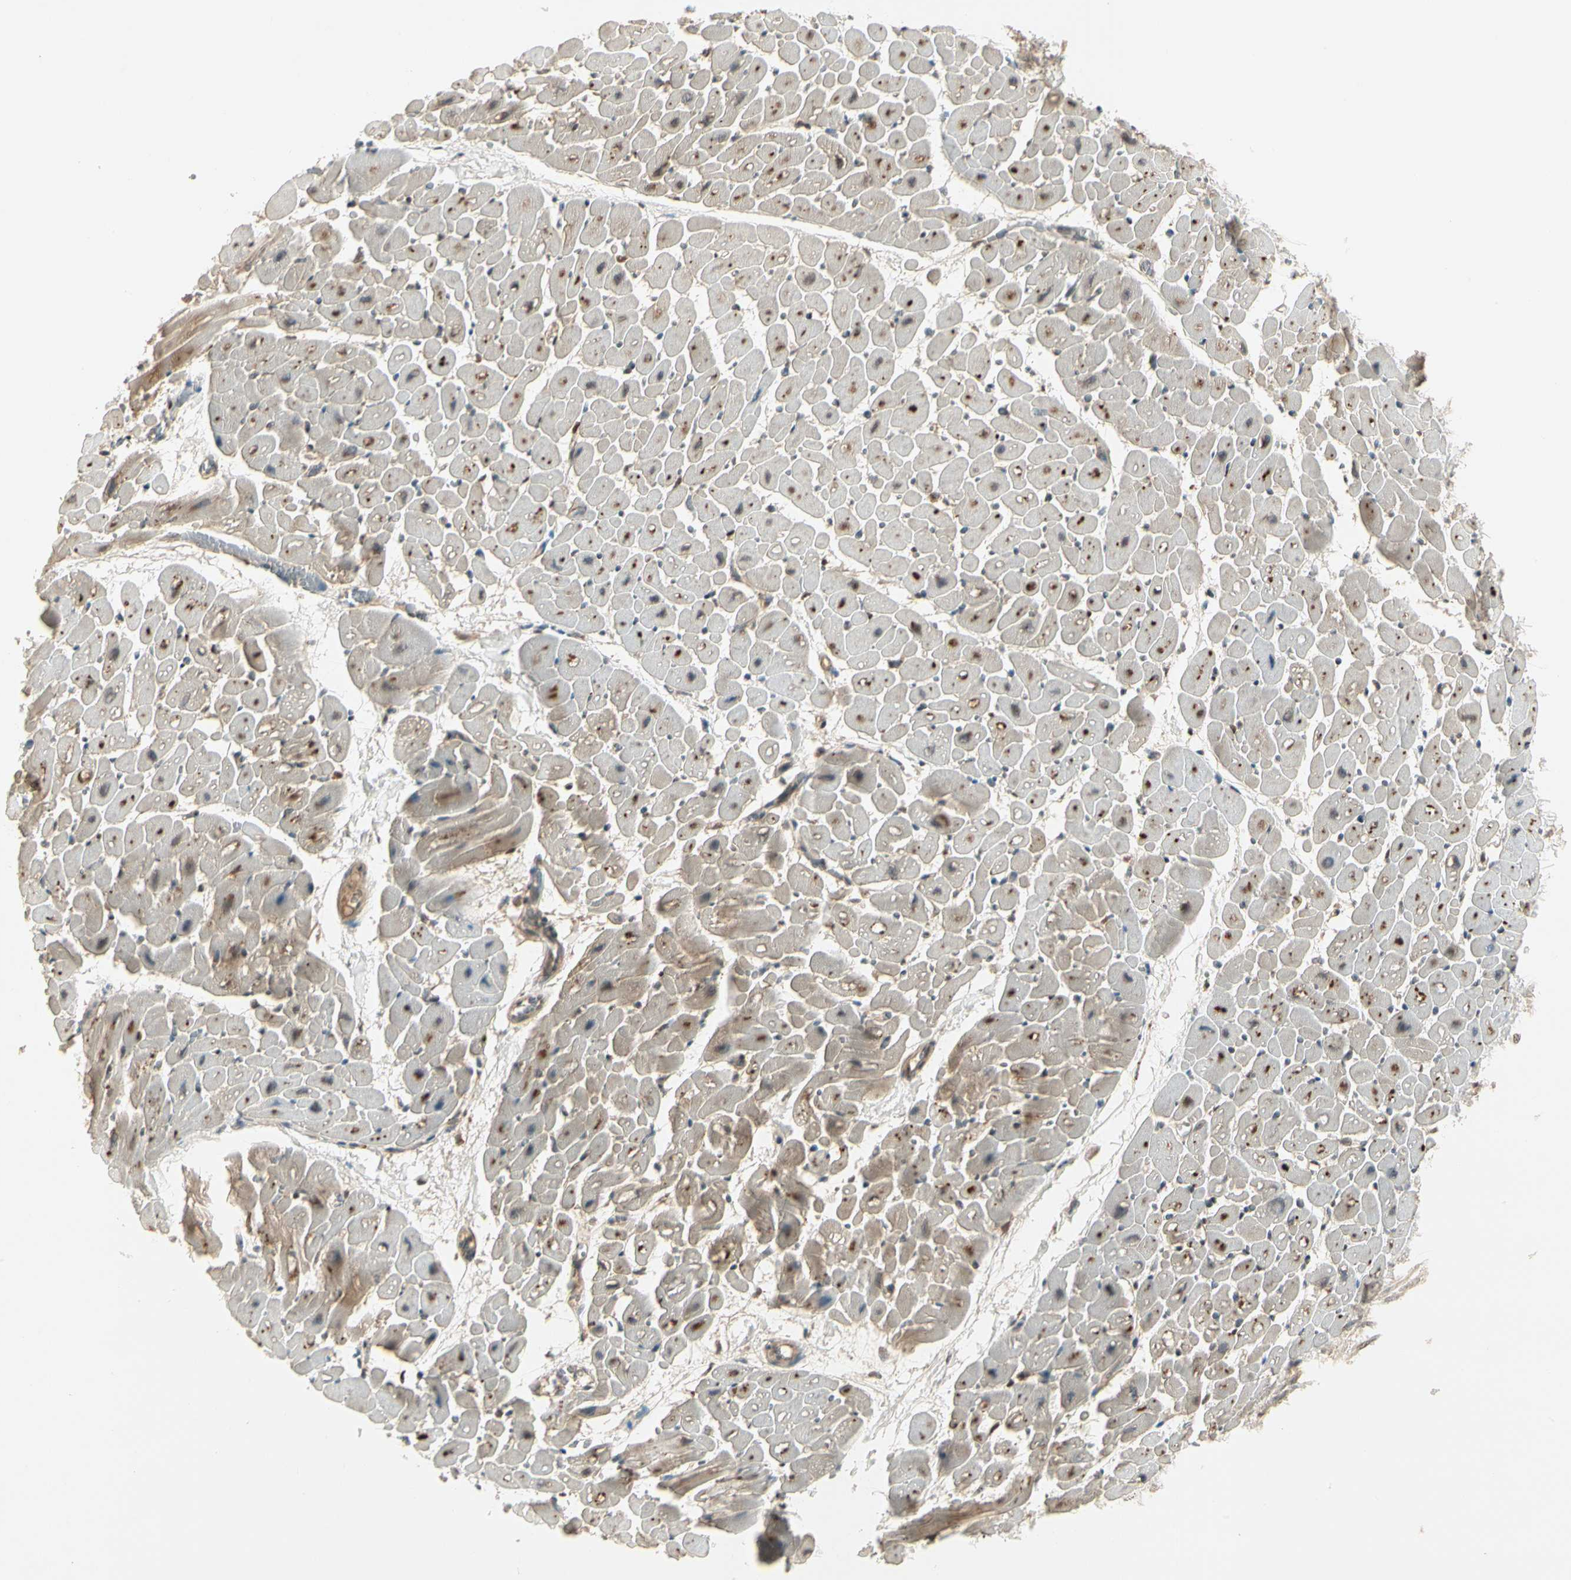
{"staining": {"intensity": "moderate", "quantity": "<25%", "location": "cytoplasmic/membranous"}, "tissue": "heart muscle", "cell_type": "Cardiomyocytes", "image_type": "normal", "snomed": [{"axis": "morphology", "description": "Normal tissue, NOS"}, {"axis": "topography", "description": "Heart"}], "caption": "Immunohistochemistry (IHC) micrograph of benign heart muscle: heart muscle stained using IHC shows low levels of moderate protein expression localized specifically in the cytoplasmic/membranous of cardiomyocytes, appearing as a cytoplasmic/membranous brown color.", "gene": "GTF3A", "patient": {"sex": "male", "age": 45}}